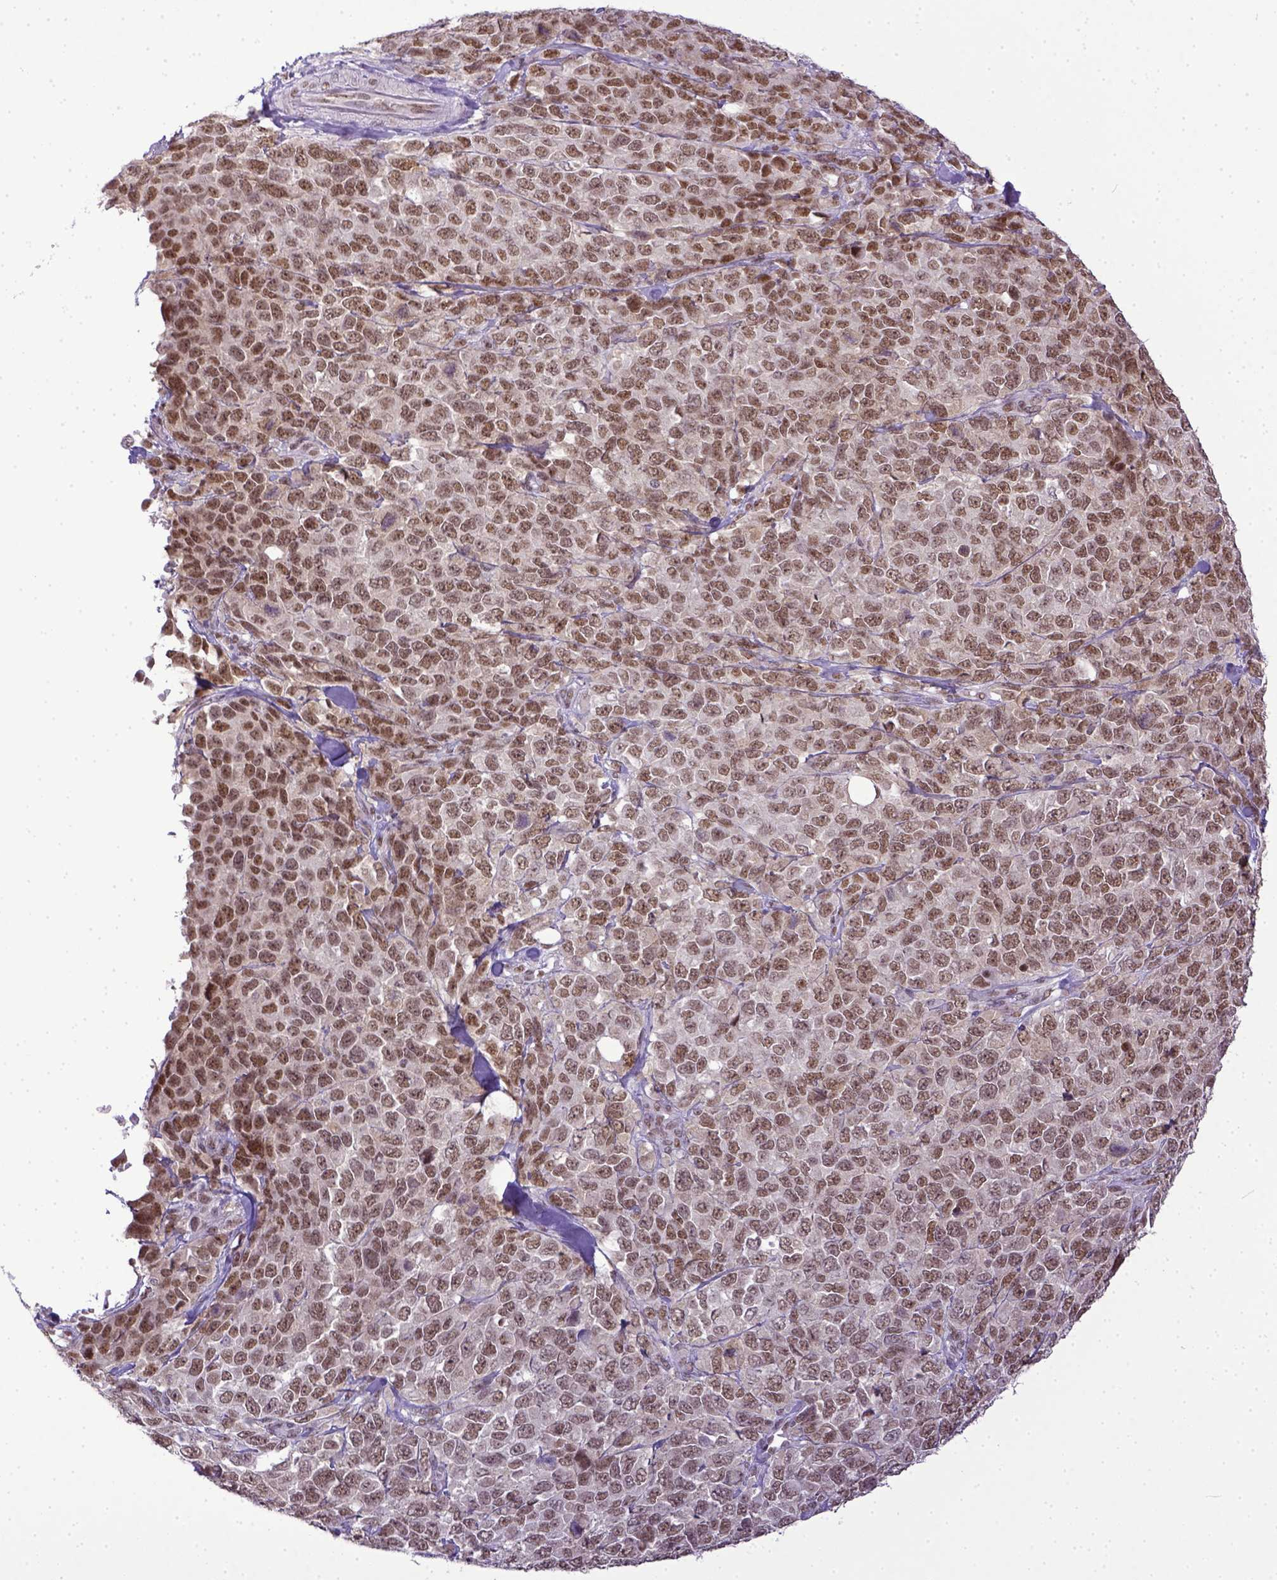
{"staining": {"intensity": "moderate", "quantity": ">75%", "location": "nuclear"}, "tissue": "melanoma", "cell_type": "Tumor cells", "image_type": "cancer", "snomed": [{"axis": "morphology", "description": "Malignant melanoma, Metastatic site"}, {"axis": "topography", "description": "Skin"}], "caption": "Melanoma stained with a protein marker reveals moderate staining in tumor cells.", "gene": "ERCC1", "patient": {"sex": "male", "age": 84}}